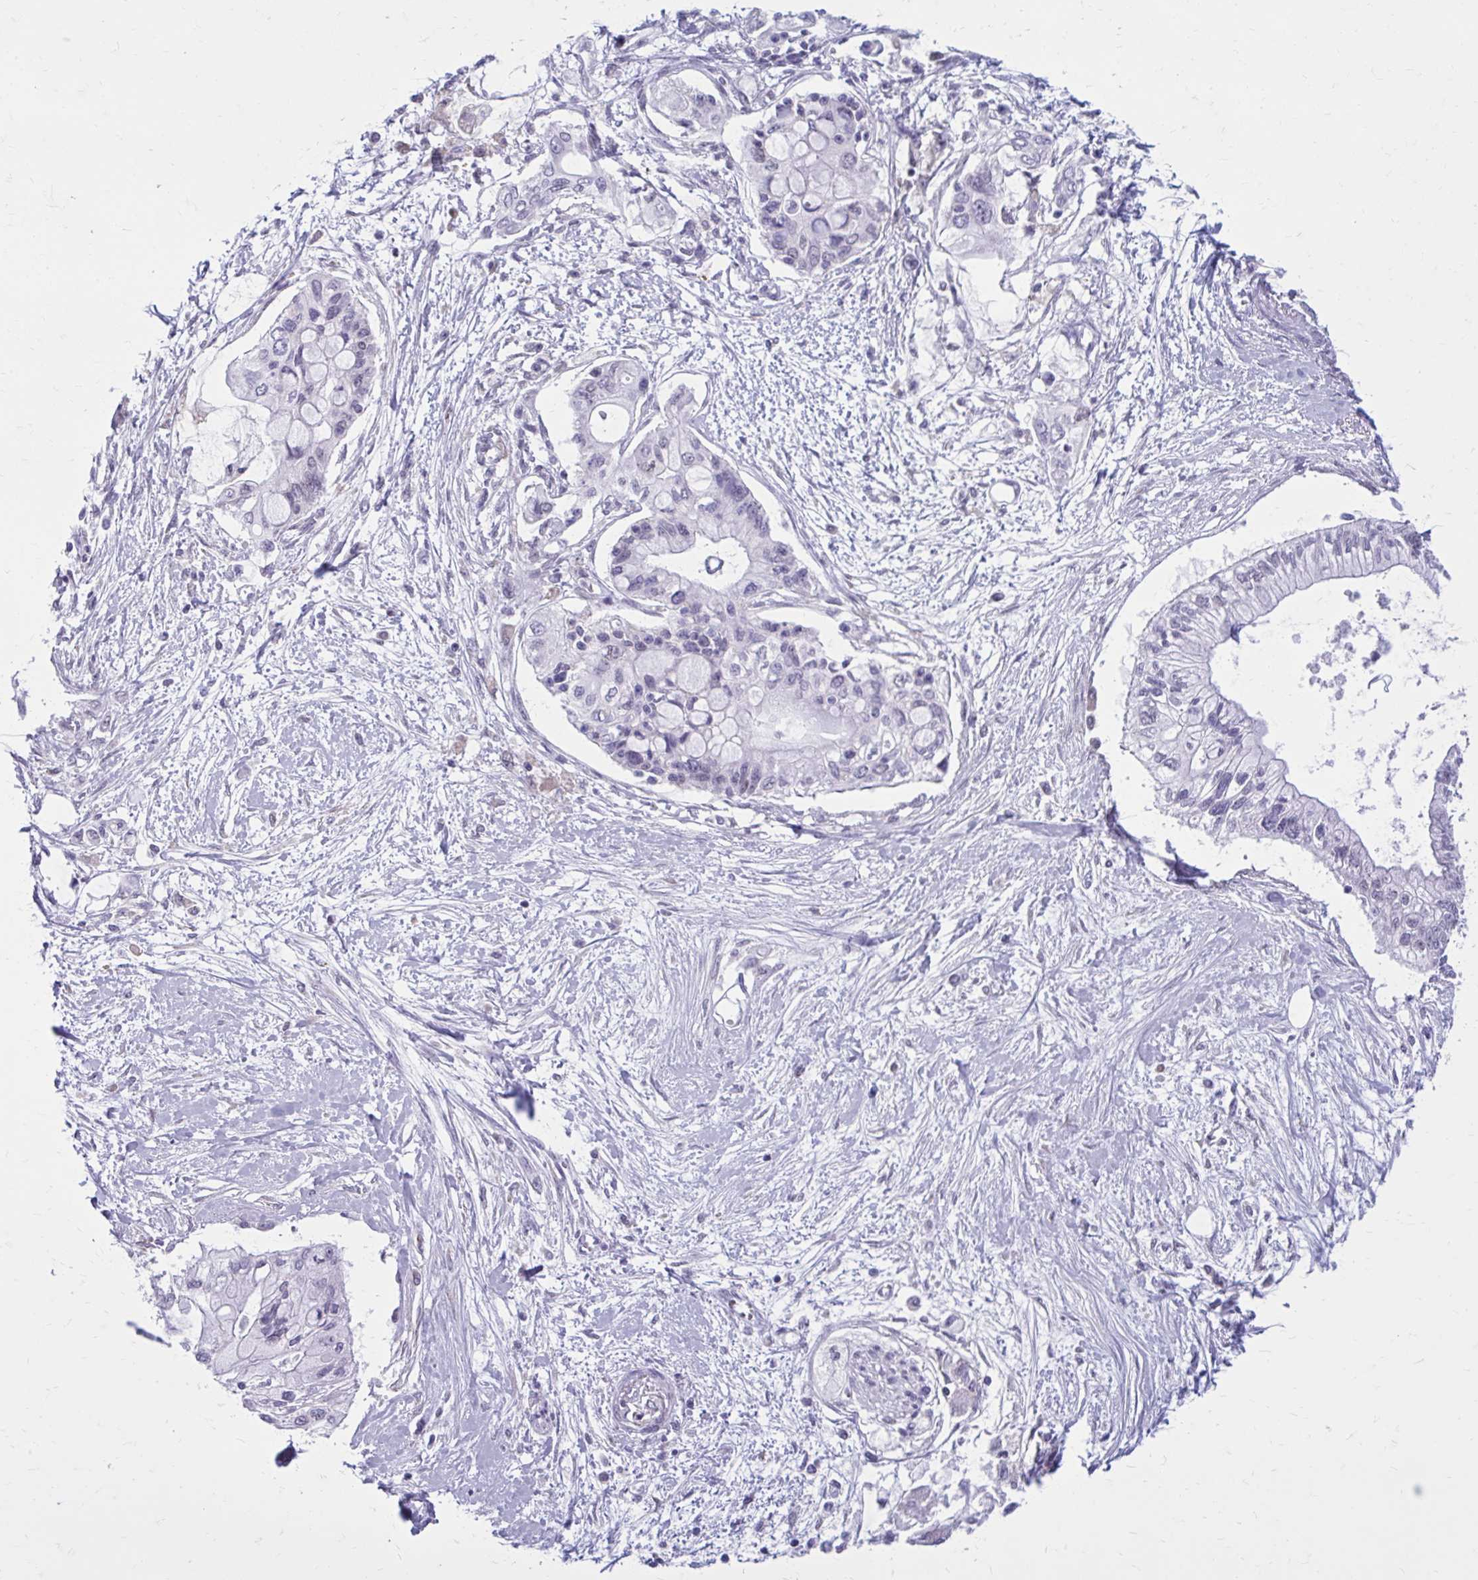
{"staining": {"intensity": "negative", "quantity": "none", "location": "none"}, "tissue": "pancreatic cancer", "cell_type": "Tumor cells", "image_type": "cancer", "snomed": [{"axis": "morphology", "description": "Adenocarcinoma, NOS"}, {"axis": "topography", "description": "Pancreas"}], "caption": "IHC of adenocarcinoma (pancreatic) exhibits no expression in tumor cells. (Stains: DAB immunohistochemistry (IHC) with hematoxylin counter stain, Microscopy: brightfield microscopy at high magnification).", "gene": "PROSER1", "patient": {"sex": "female", "age": 77}}